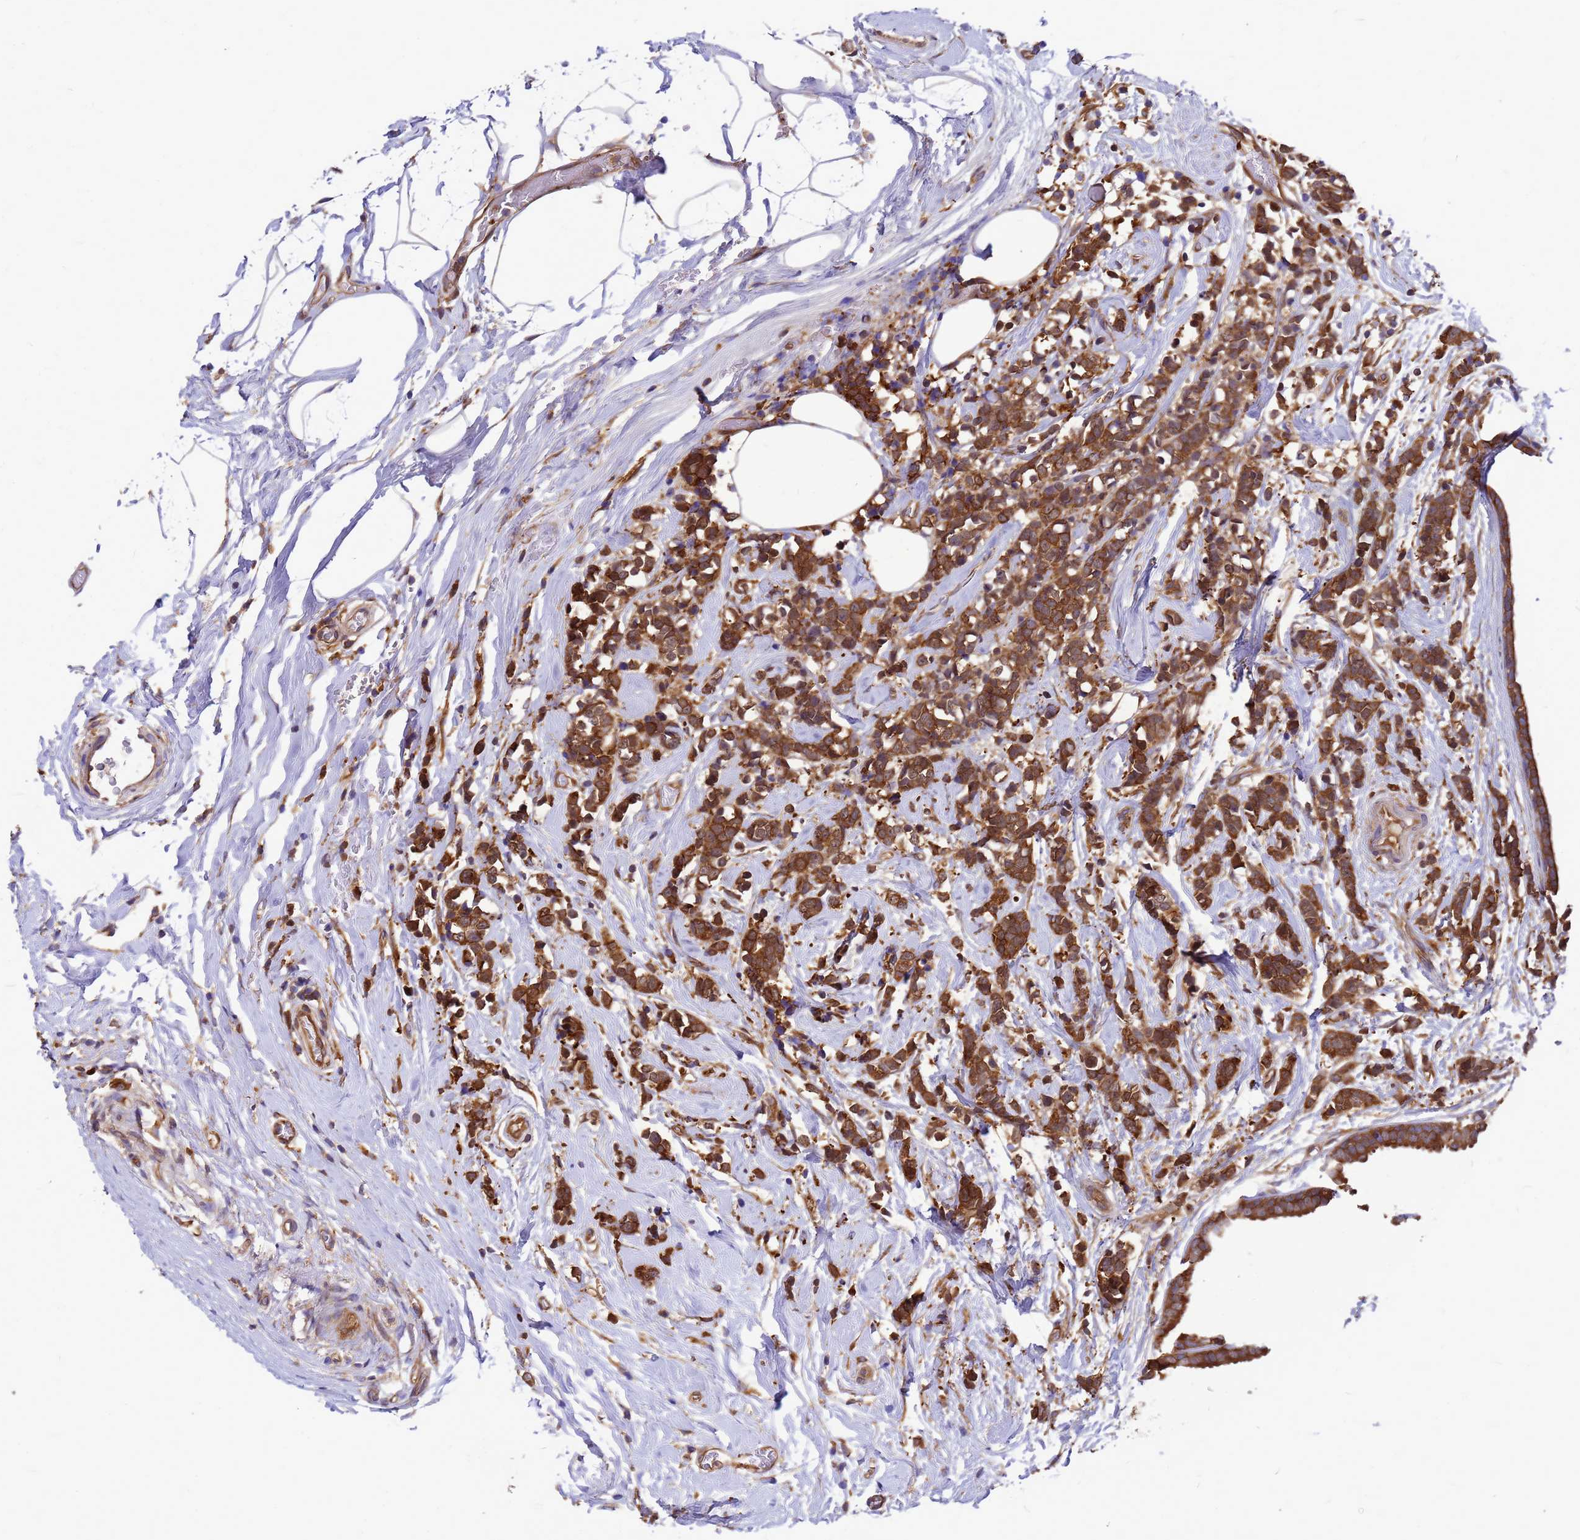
{"staining": {"intensity": "strong", "quantity": ">75%", "location": "cytoplasmic/membranous"}, "tissue": "breast cancer", "cell_type": "Tumor cells", "image_type": "cancer", "snomed": [{"axis": "morphology", "description": "Lobular carcinoma"}, {"axis": "topography", "description": "Breast"}], "caption": "Protein staining reveals strong cytoplasmic/membranous expression in about >75% of tumor cells in breast cancer (lobular carcinoma).", "gene": "GID4", "patient": {"sex": "female", "age": 58}}